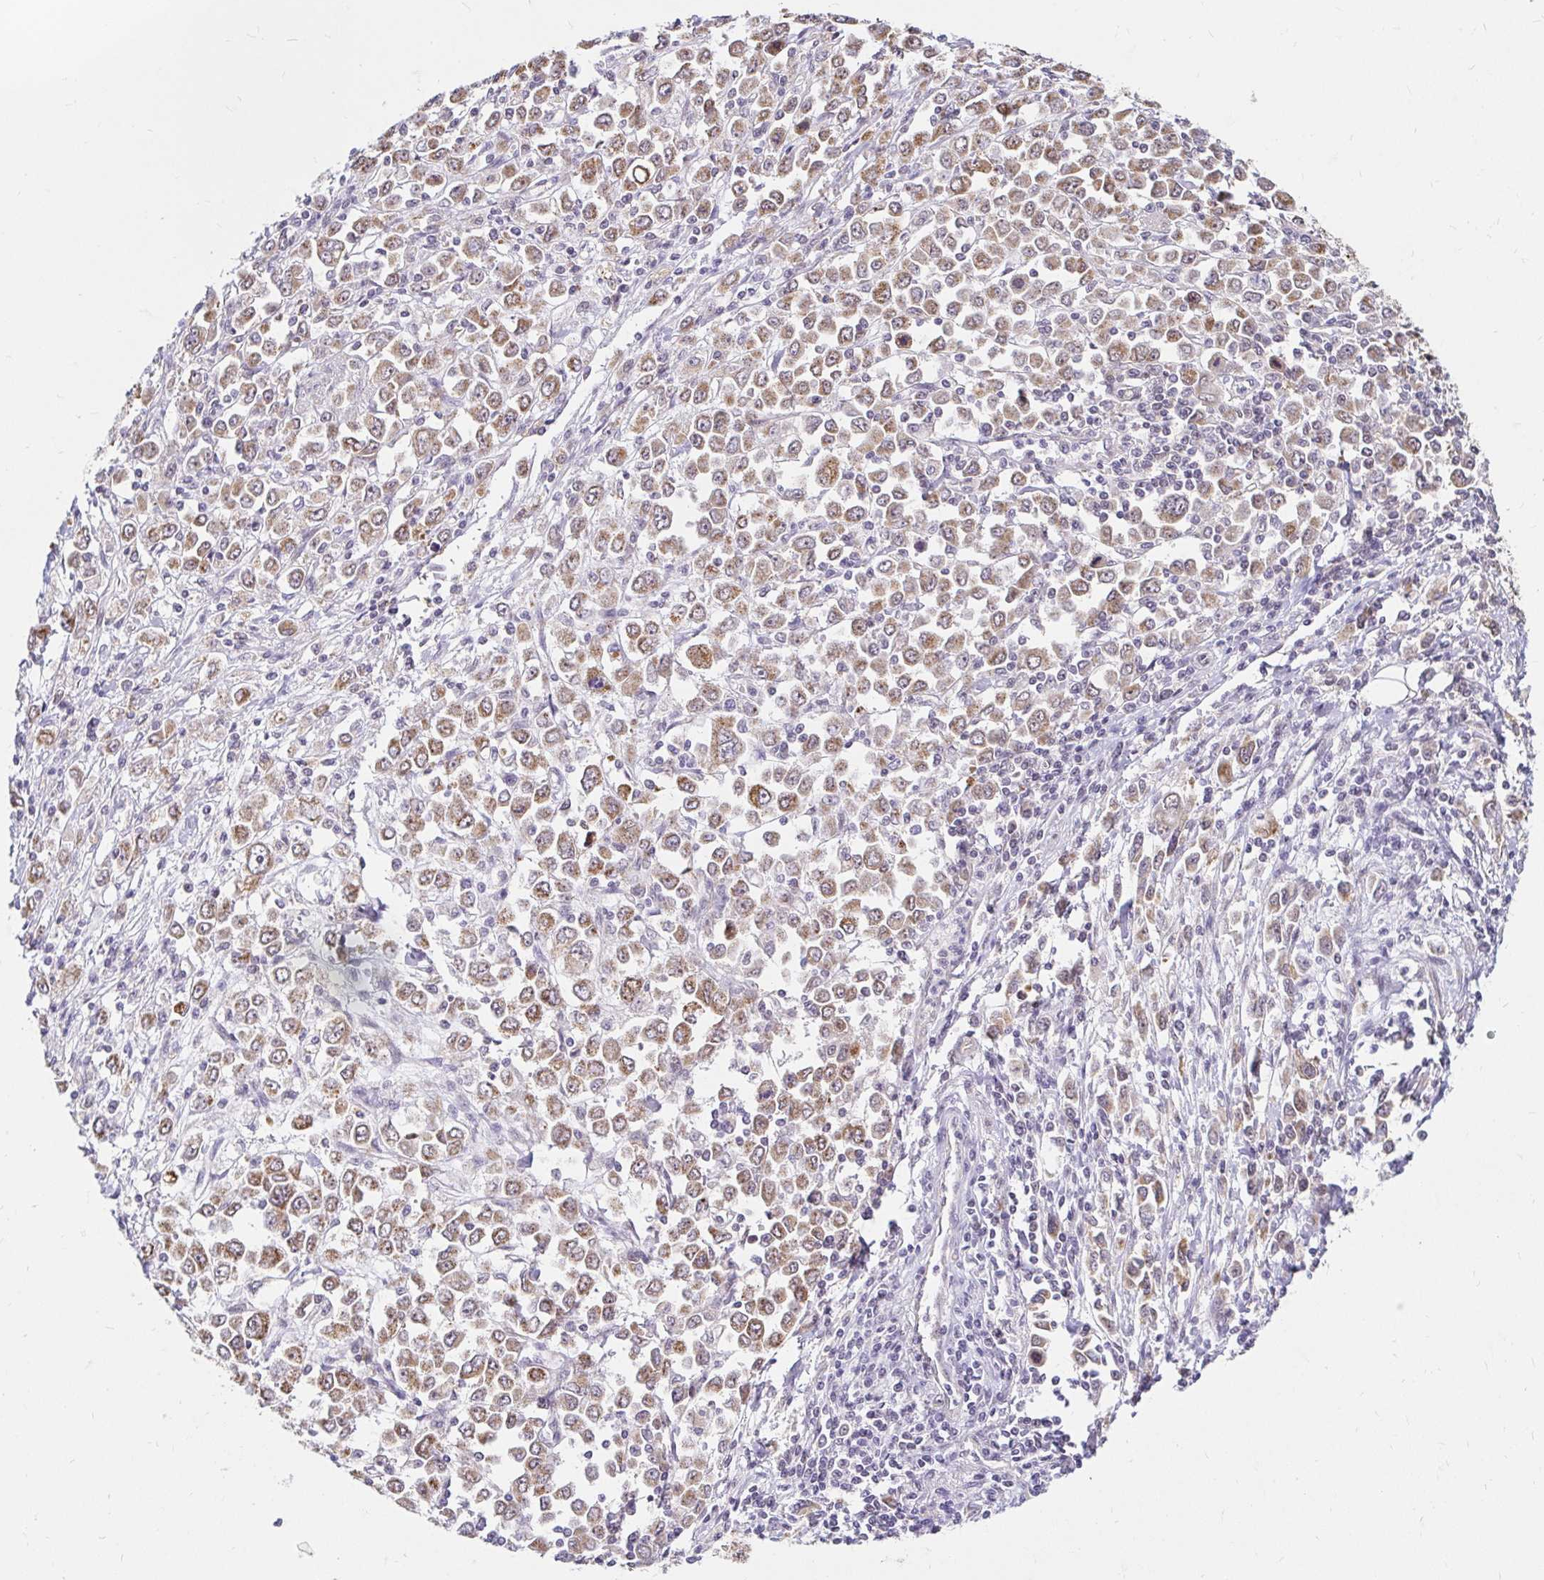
{"staining": {"intensity": "moderate", "quantity": ">75%", "location": "cytoplasmic/membranous"}, "tissue": "stomach cancer", "cell_type": "Tumor cells", "image_type": "cancer", "snomed": [{"axis": "morphology", "description": "Adenocarcinoma, NOS"}, {"axis": "topography", "description": "Stomach, upper"}], "caption": "Tumor cells reveal medium levels of moderate cytoplasmic/membranous positivity in approximately >75% of cells in human stomach cancer. Using DAB (3,3'-diaminobenzidine) (brown) and hematoxylin (blue) stains, captured at high magnification using brightfield microscopy.", "gene": "TIMM50", "patient": {"sex": "male", "age": 70}}